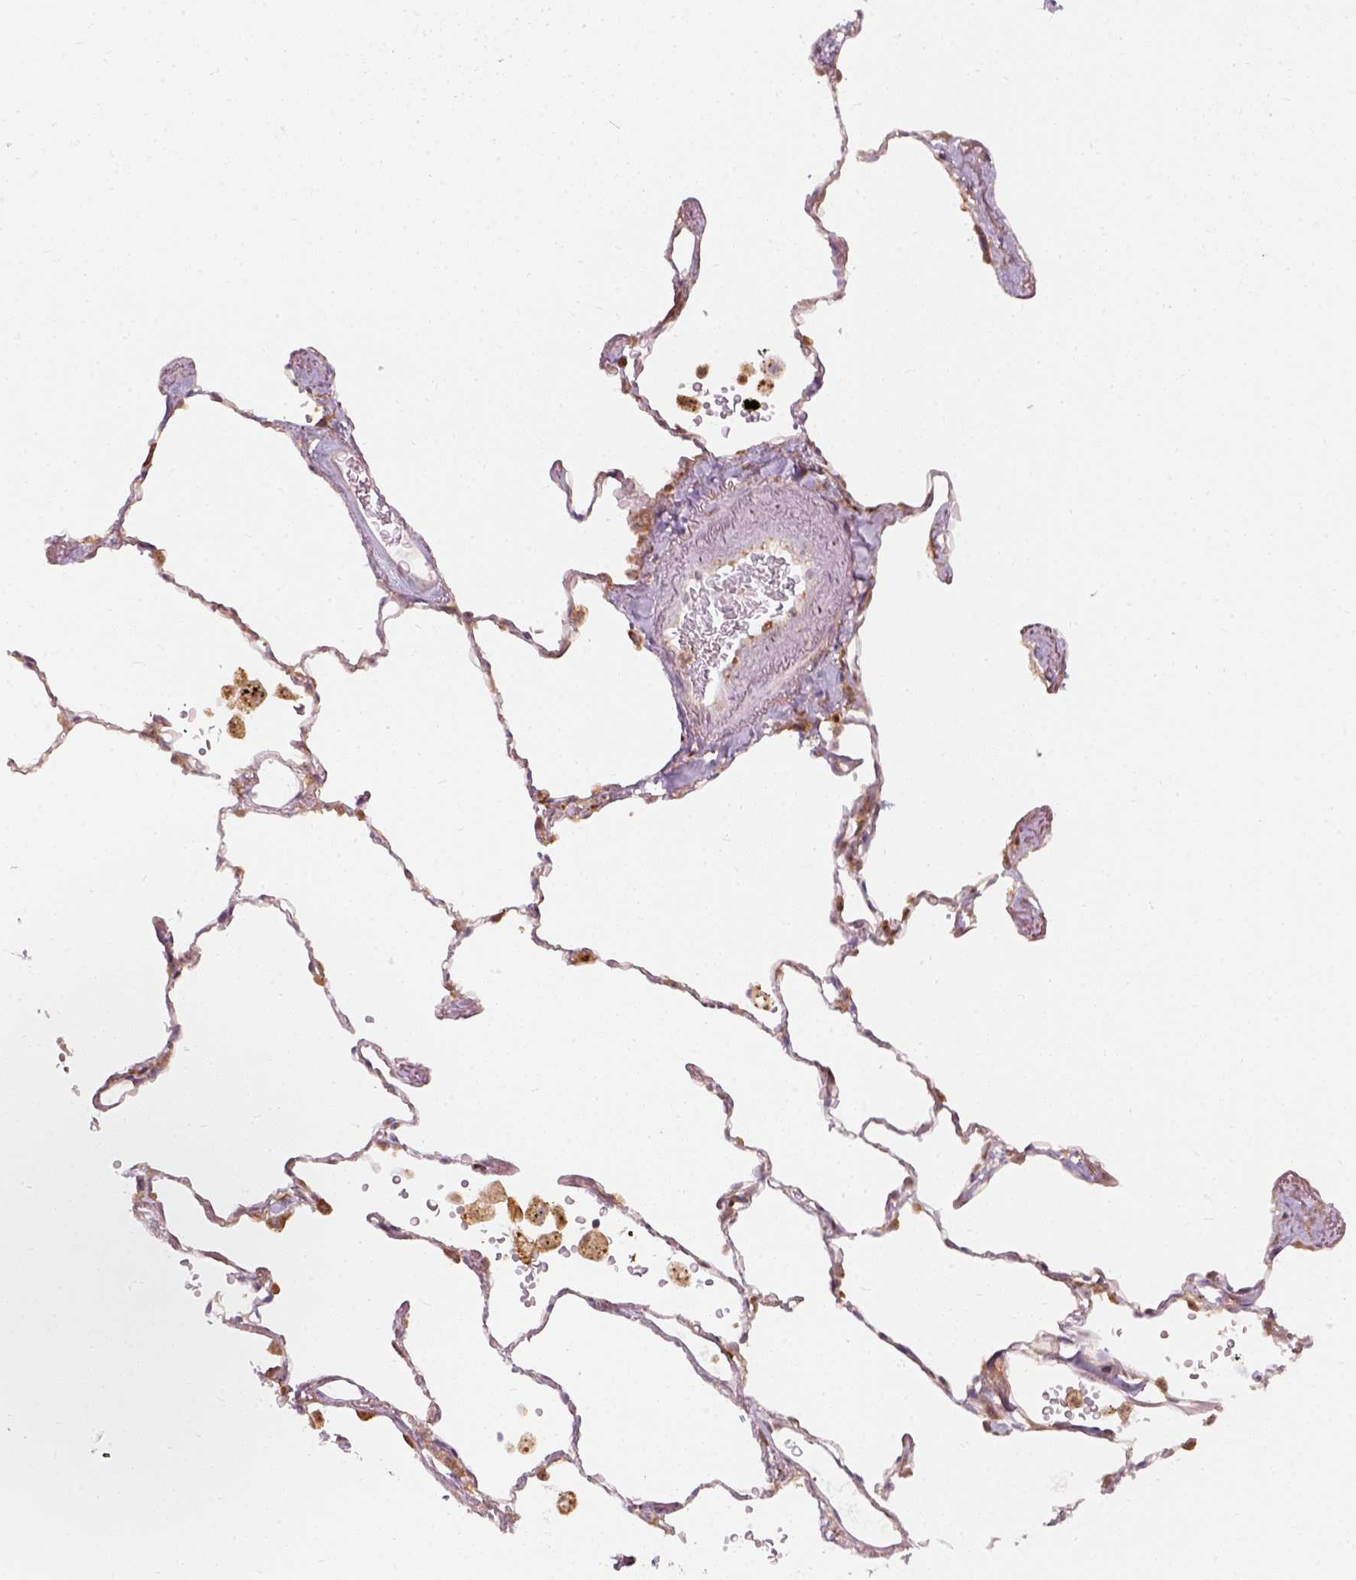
{"staining": {"intensity": "moderate", "quantity": ">75%", "location": "cytoplasmic/membranous"}, "tissue": "bronchus", "cell_type": "Respiratory epithelial cells", "image_type": "normal", "snomed": [{"axis": "morphology", "description": "Normal tissue, NOS"}, {"axis": "morphology", "description": "Squamous cell carcinoma, NOS"}, {"axis": "topography", "description": "Cartilage tissue"}, {"axis": "topography", "description": "Bronchus"}], "caption": "Bronchus stained for a protein (brown) shows moderate cytoplasmic/membranous positive expression in about >75% of respiratory epithelial cells.", "gene": "SQSTM1", "patient": {"sex": "male", "age": 72}}